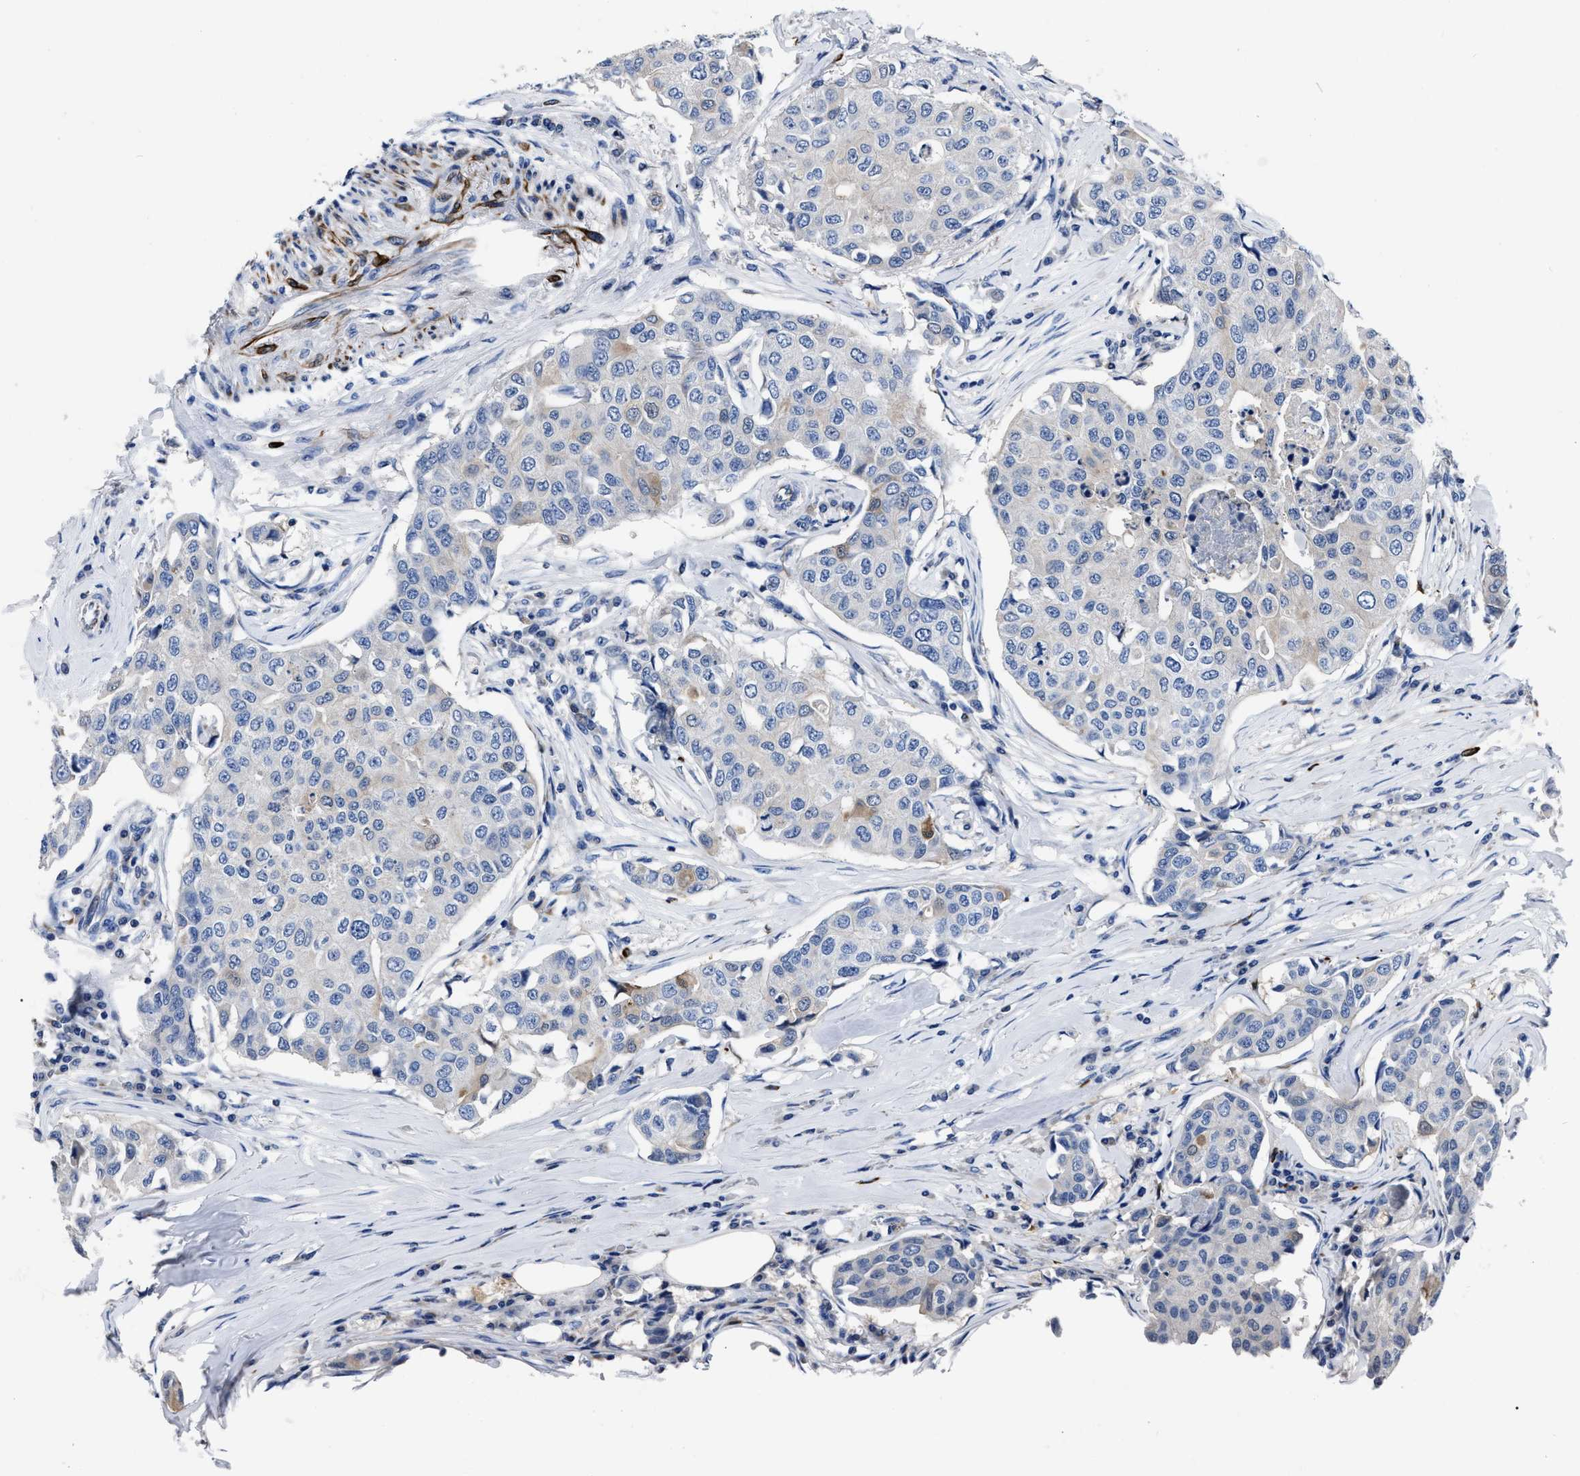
{"staining": {"intensity": "weak", "quantity": "<25%", "location": "cytoplasmic/membranous"}, "tissue": "breast cancer", "cell_type": "Tumor cells", "image_type": "cancer", "snomed": [{"axis": "morphology", "description": "Duct carcinoma"}, {"axis": "topography", "description": "Breast"}], "caption": "Immunohistochemical staining of breast intraductal carcinoma shows no significant staining in tumor cells. Nuclei are stained in blue.", "gene": "OR10G3", "patient": {"sex": "female", "age": 80}}